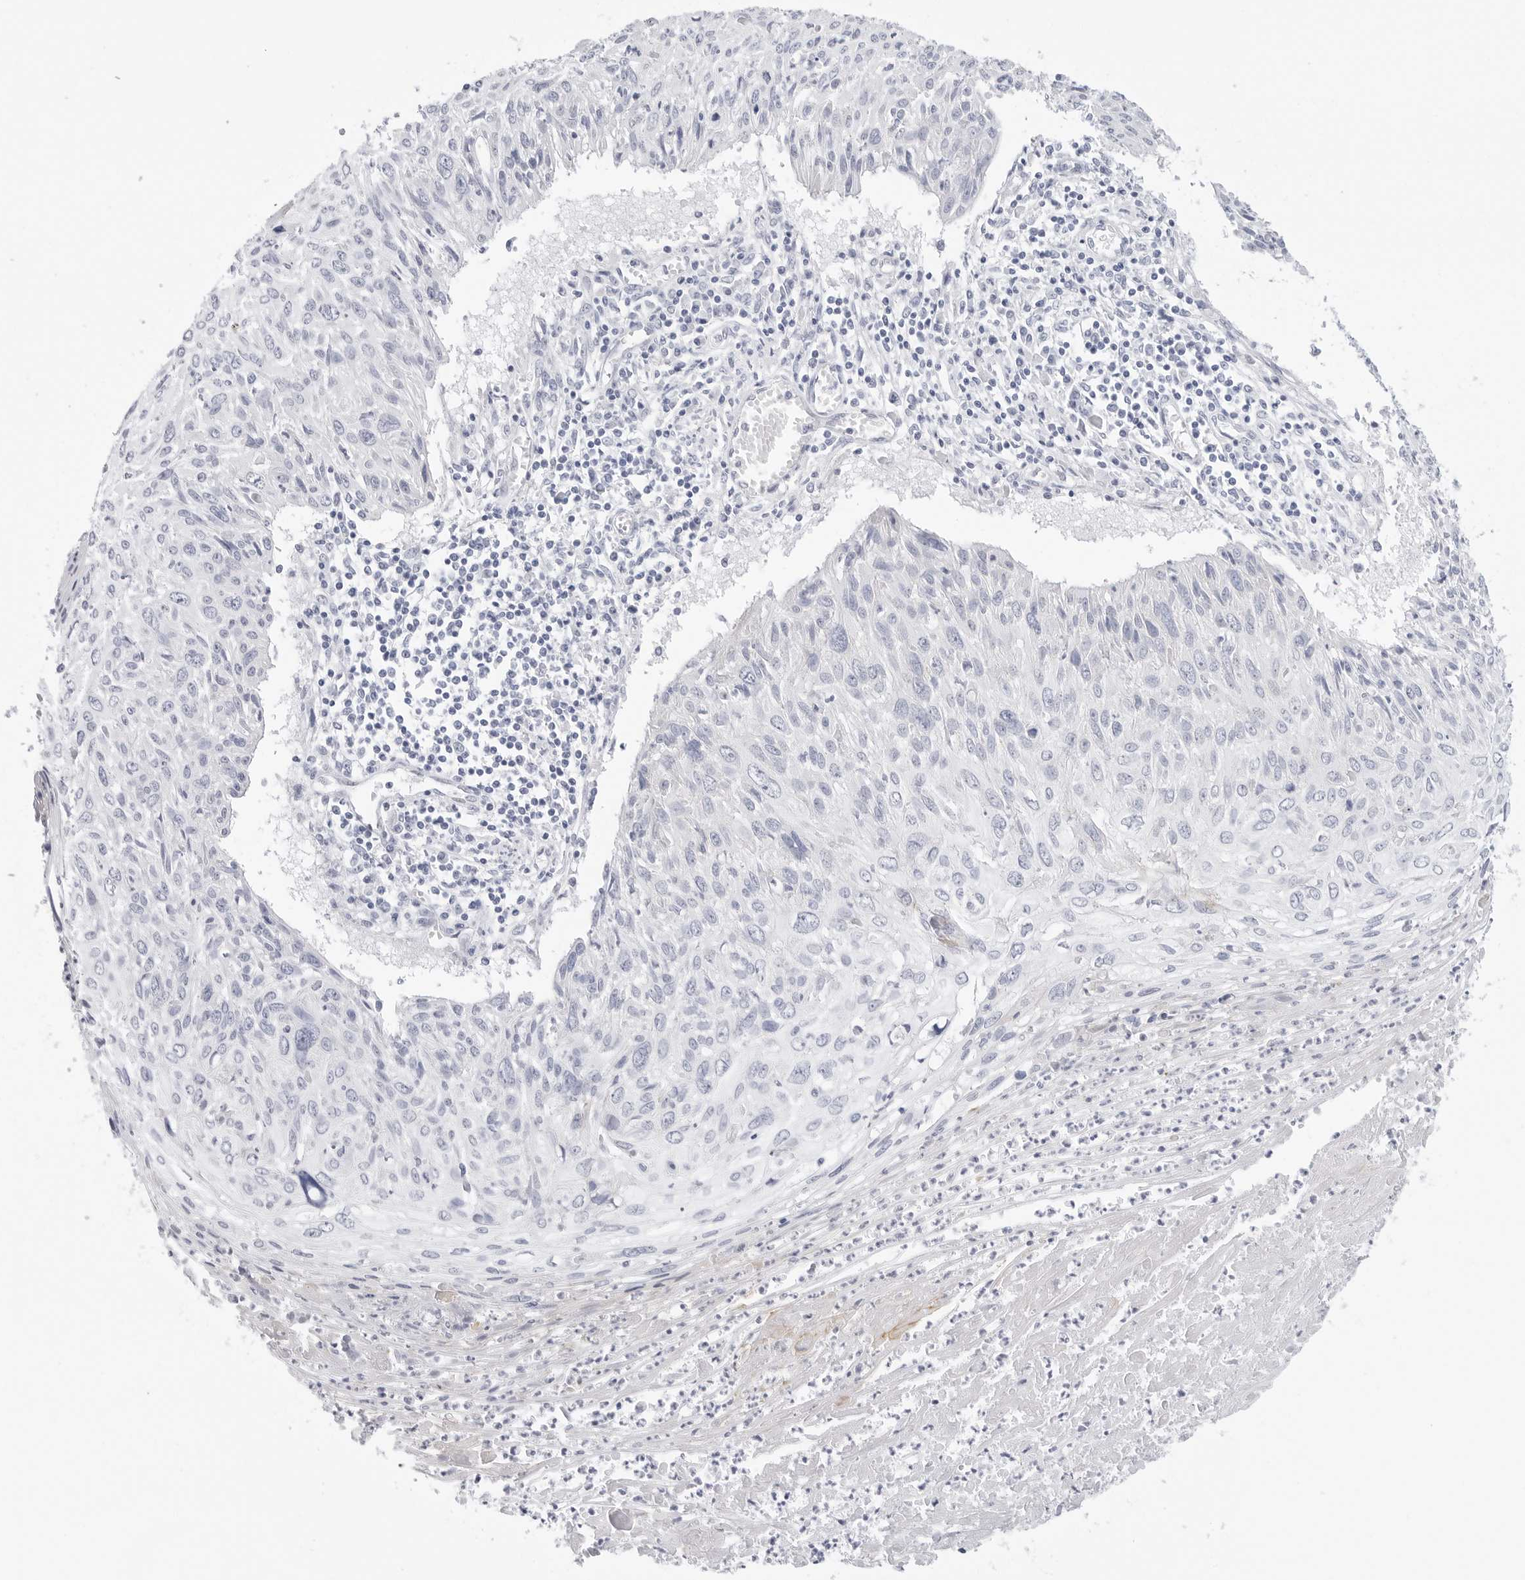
{"staining": {"intensity": "negative", "quantity": "none", "location": "none"}, "tissue": "cervical cancer", "cell_type": "Tumor cells", "image_type": "cancer", "snomed": [{"axis": "morphology", "description": "Squamous cell carcinoma, NOS"}, {"axis": "topography", "description": "Cervix"}], "caption": "Tumor cells show no significant protein staining in cervical cancer (squamous cell carcinoma).", "gene": "SLC19A1", "patient": {"sex": "female", "age": 51}}